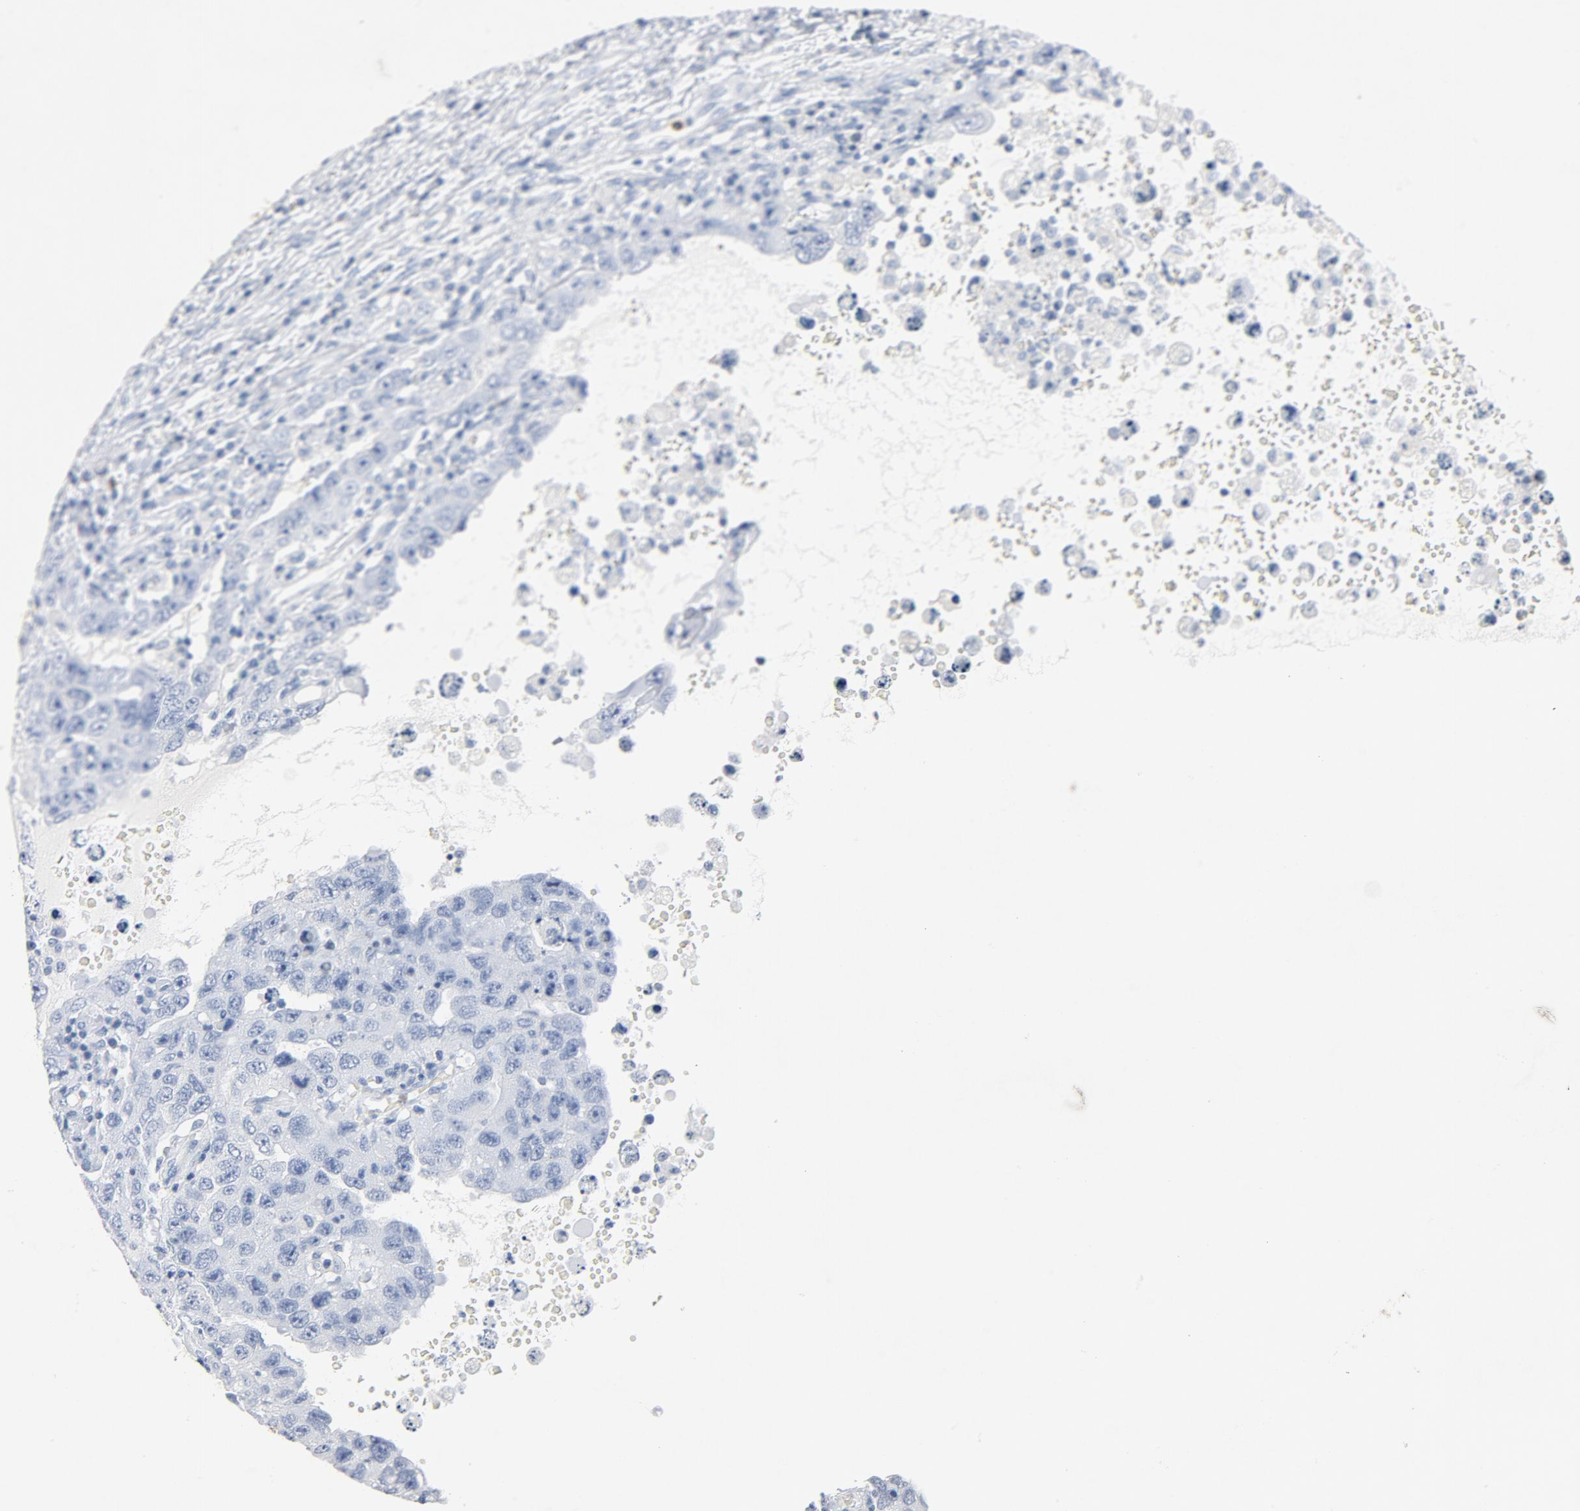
{"staining": {"intensity": "negative", "quantity": "none", "location": "none"}, "tissue": "testis cancer", "cell_type": "Tumor cells", "image_type": "cancer", "snomed": [{"axis": "morphology", "description": "Carcinoma, Embryonal, NOS"}, {"axis": "topography", "description": "Testis"}], "caption": "A micrograph of testis embryonal carcinoma stained for a protein demonstrates no brown staining in tumor cells. (Stains: DAB (3,3'-diaminobenzidine) IHC with hematoxylin counter stain, Microscopy: brightfield microscopy at high magnification).", "gene": "PTPRB", "patient": {"sex": "male", "age": 26}}